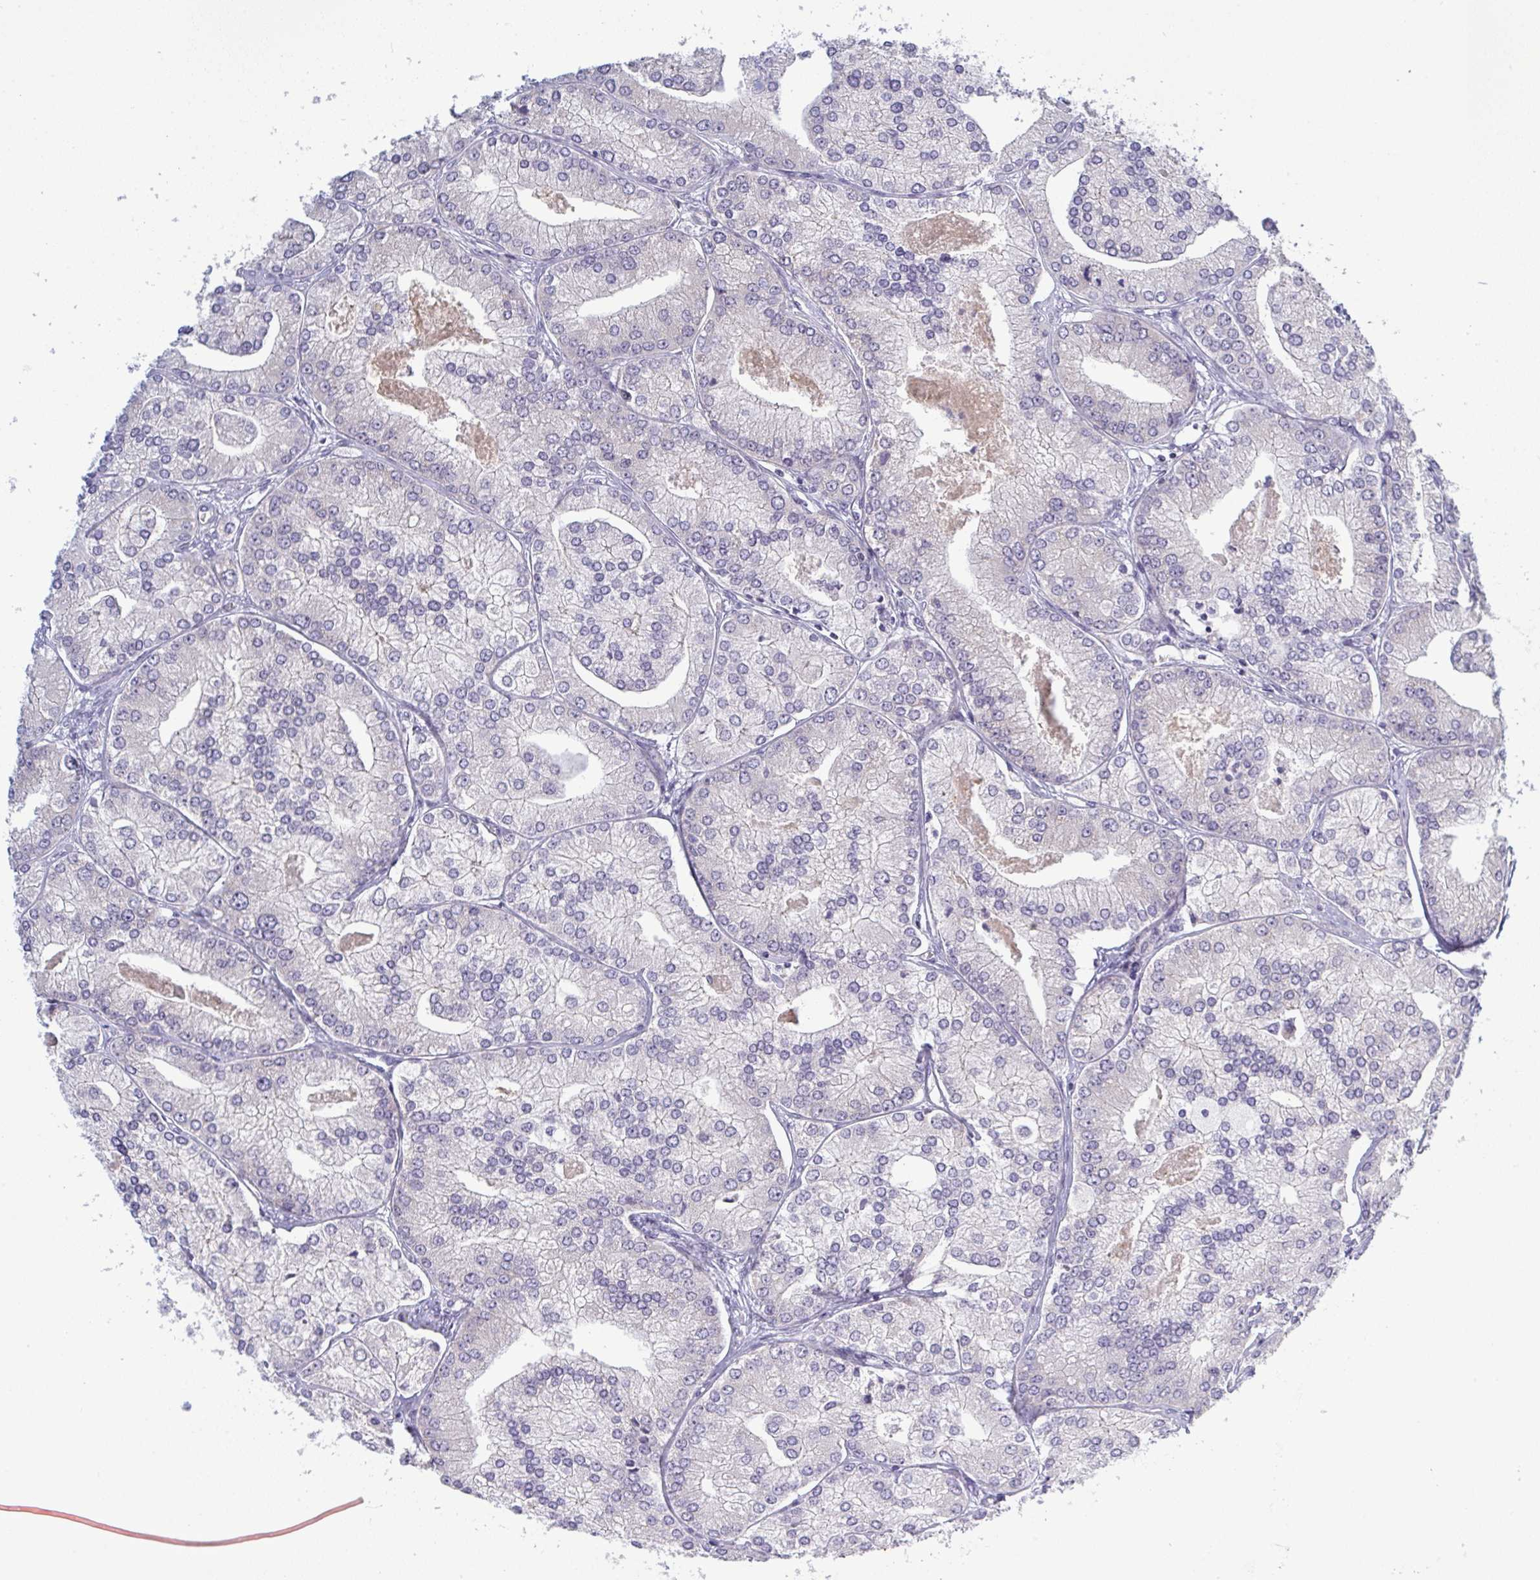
{"staining": {"intensity": "negative", "quantity": "none", "location": "none"}, "tissue": "prostate cancer", "cell_type": "Tumor cells", "image_type": "cancer", "snomed": [{"axis": "morphology", "description": "Adenocarcinoma, High grade"}, {"axis": "topography", "description": "Prostate"}], "caption": "Immunohistochemistry (IHC) image of prostate adenocarcinoma (high-grade) stained for a protein (brown), which demonstrates no positivity in tumor cells. (Stains: DAB (3,3'-diaminobenzidine) IHC with hematoxylin counter stain, Microscopy: brightfield microscopy at high magnification).", "gene": "ZNF784", "patient": {"sex": "male", "age": 61}}